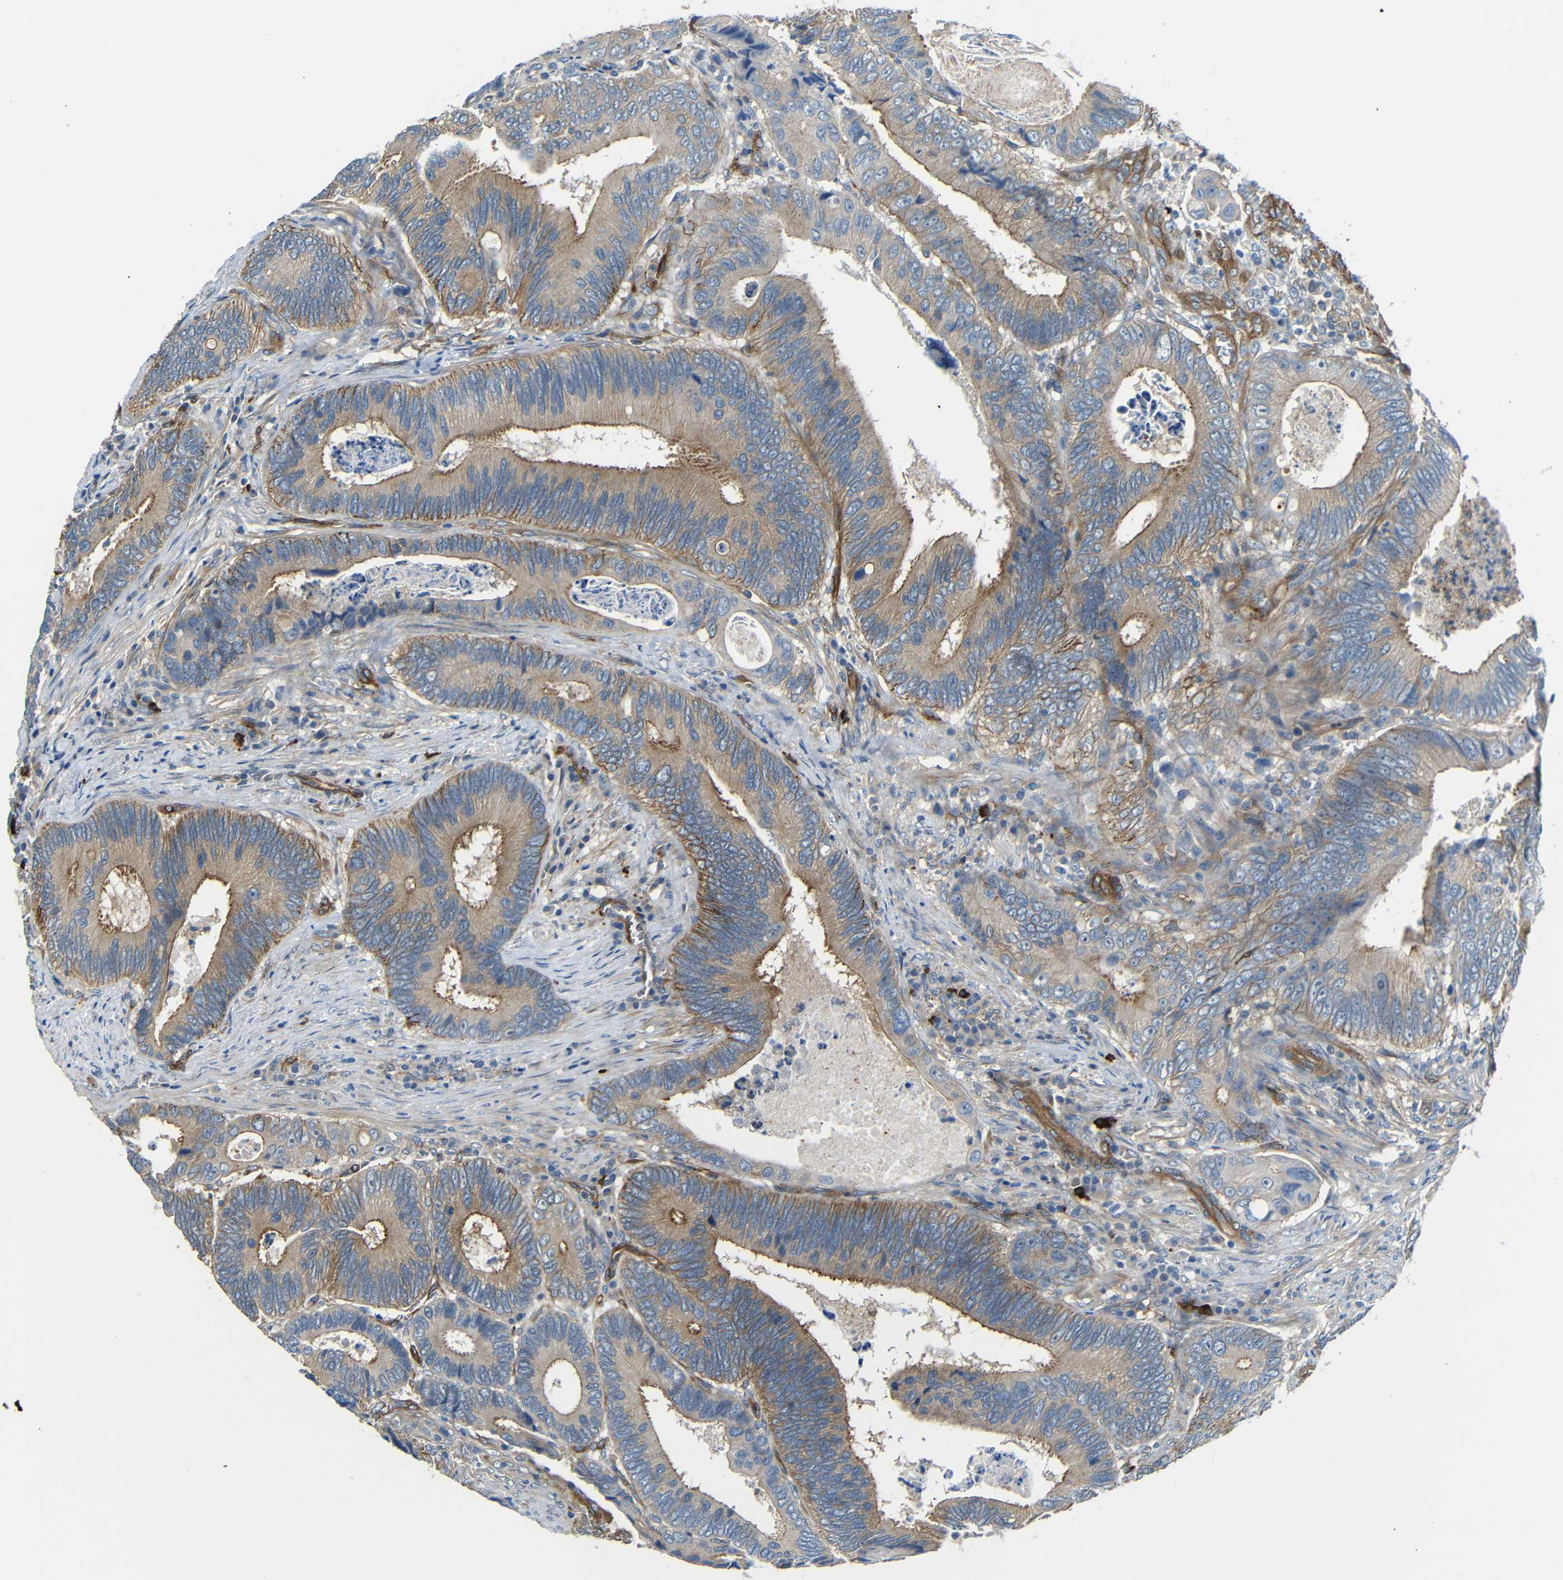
{"staining": {"intensity": "moderate", "quantity": ">75%", "location": "cytoplasmic/membranous"}, "tissue": "colorectal cancer", "cell_type": "Tumor cells", "image_type": "cancer", "snomed": [{"axis": "morphology", "description": "Inflammation, NOS"}, {"axis": "morphology", "description": "Adenocarcinoma, NOS"}, {"axis": "topography", "description": "Colon"}], "caption": "DAB immunohistochemical staining of adenocarcinoma (colorectal) reveals moderate cytoplasmic/membranous protein expression in approximately >75% of tumor cells.", "gene": "MYO1B", "patient": {"sex": "male", "age": 72}}